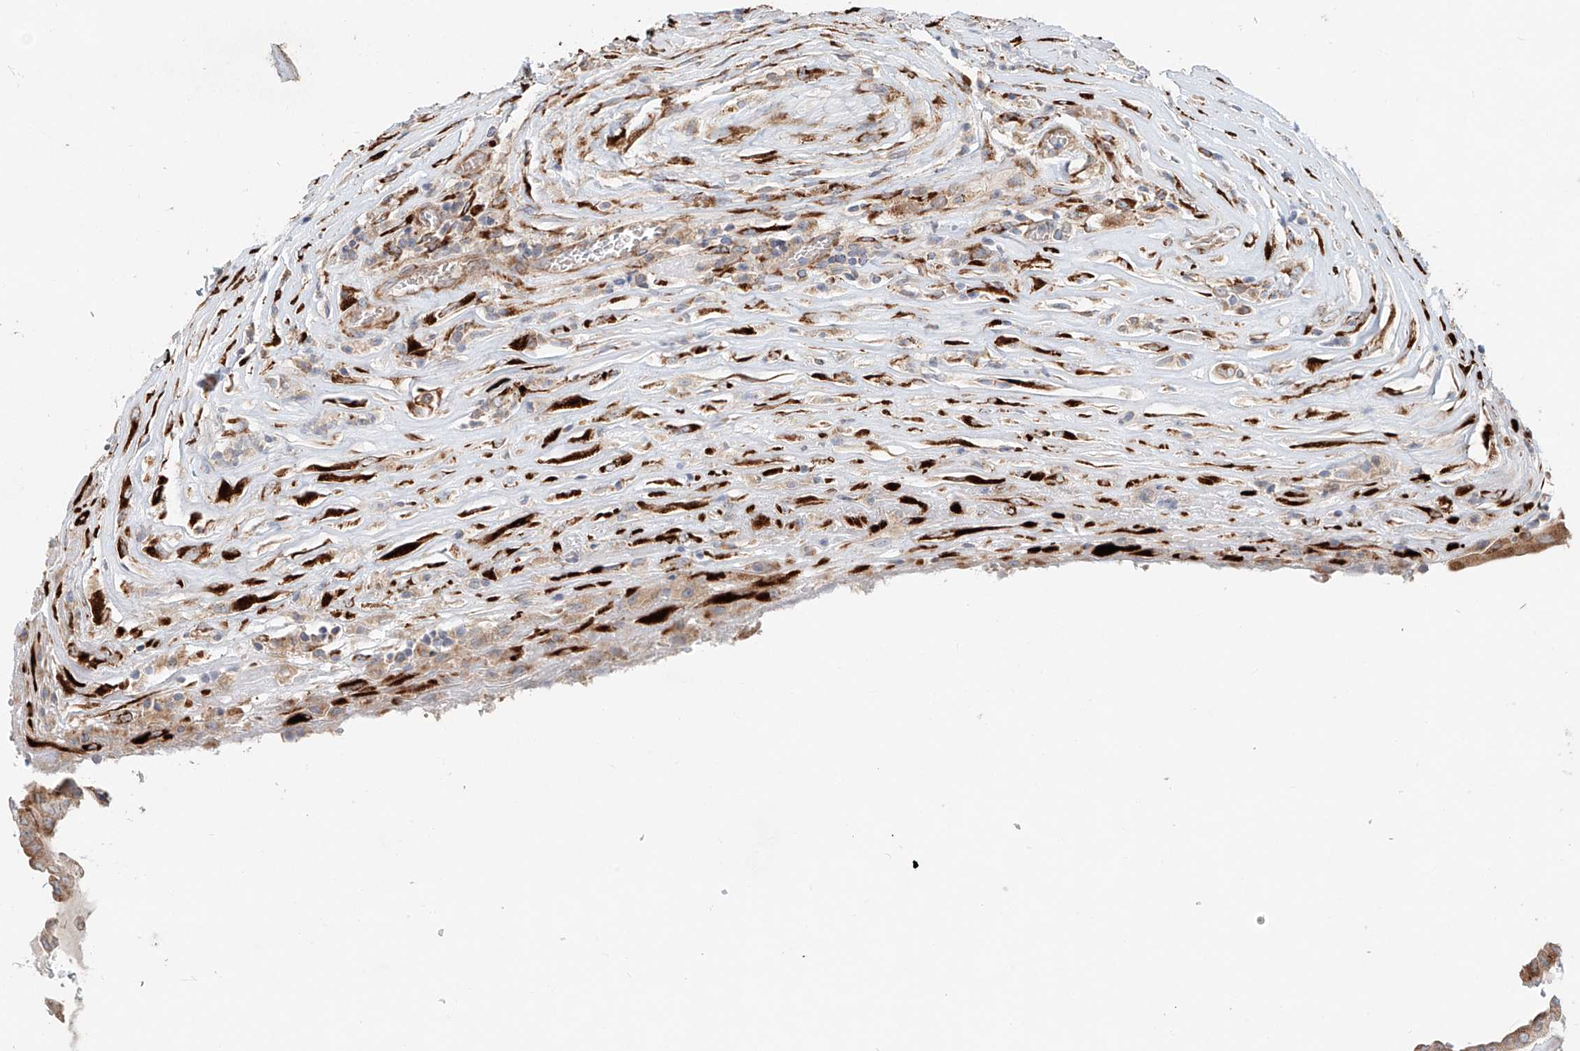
{"staining": {"intensity": "moderate", "quantity": ">75%", "location": "cytoplasmic/membranous"}, "tissue": "thyroid cancer", "cell_type": "Tumor cells", "image_type": "cancer", "snomed": [{"axis": "morphology", "description": "Papillary adenocarcinoma, NOS"}, {"axis": "topography", "description": "Thyroid gland"}], "caption": "Tumor cells exhibit medium levels of moderate cytoplasmic/membranous positivity in about >75% of cells in papillary adenocarcinoma (thyroid).", "gene": "SNAP29", "patient": {"sex": "male", "age": 77}}